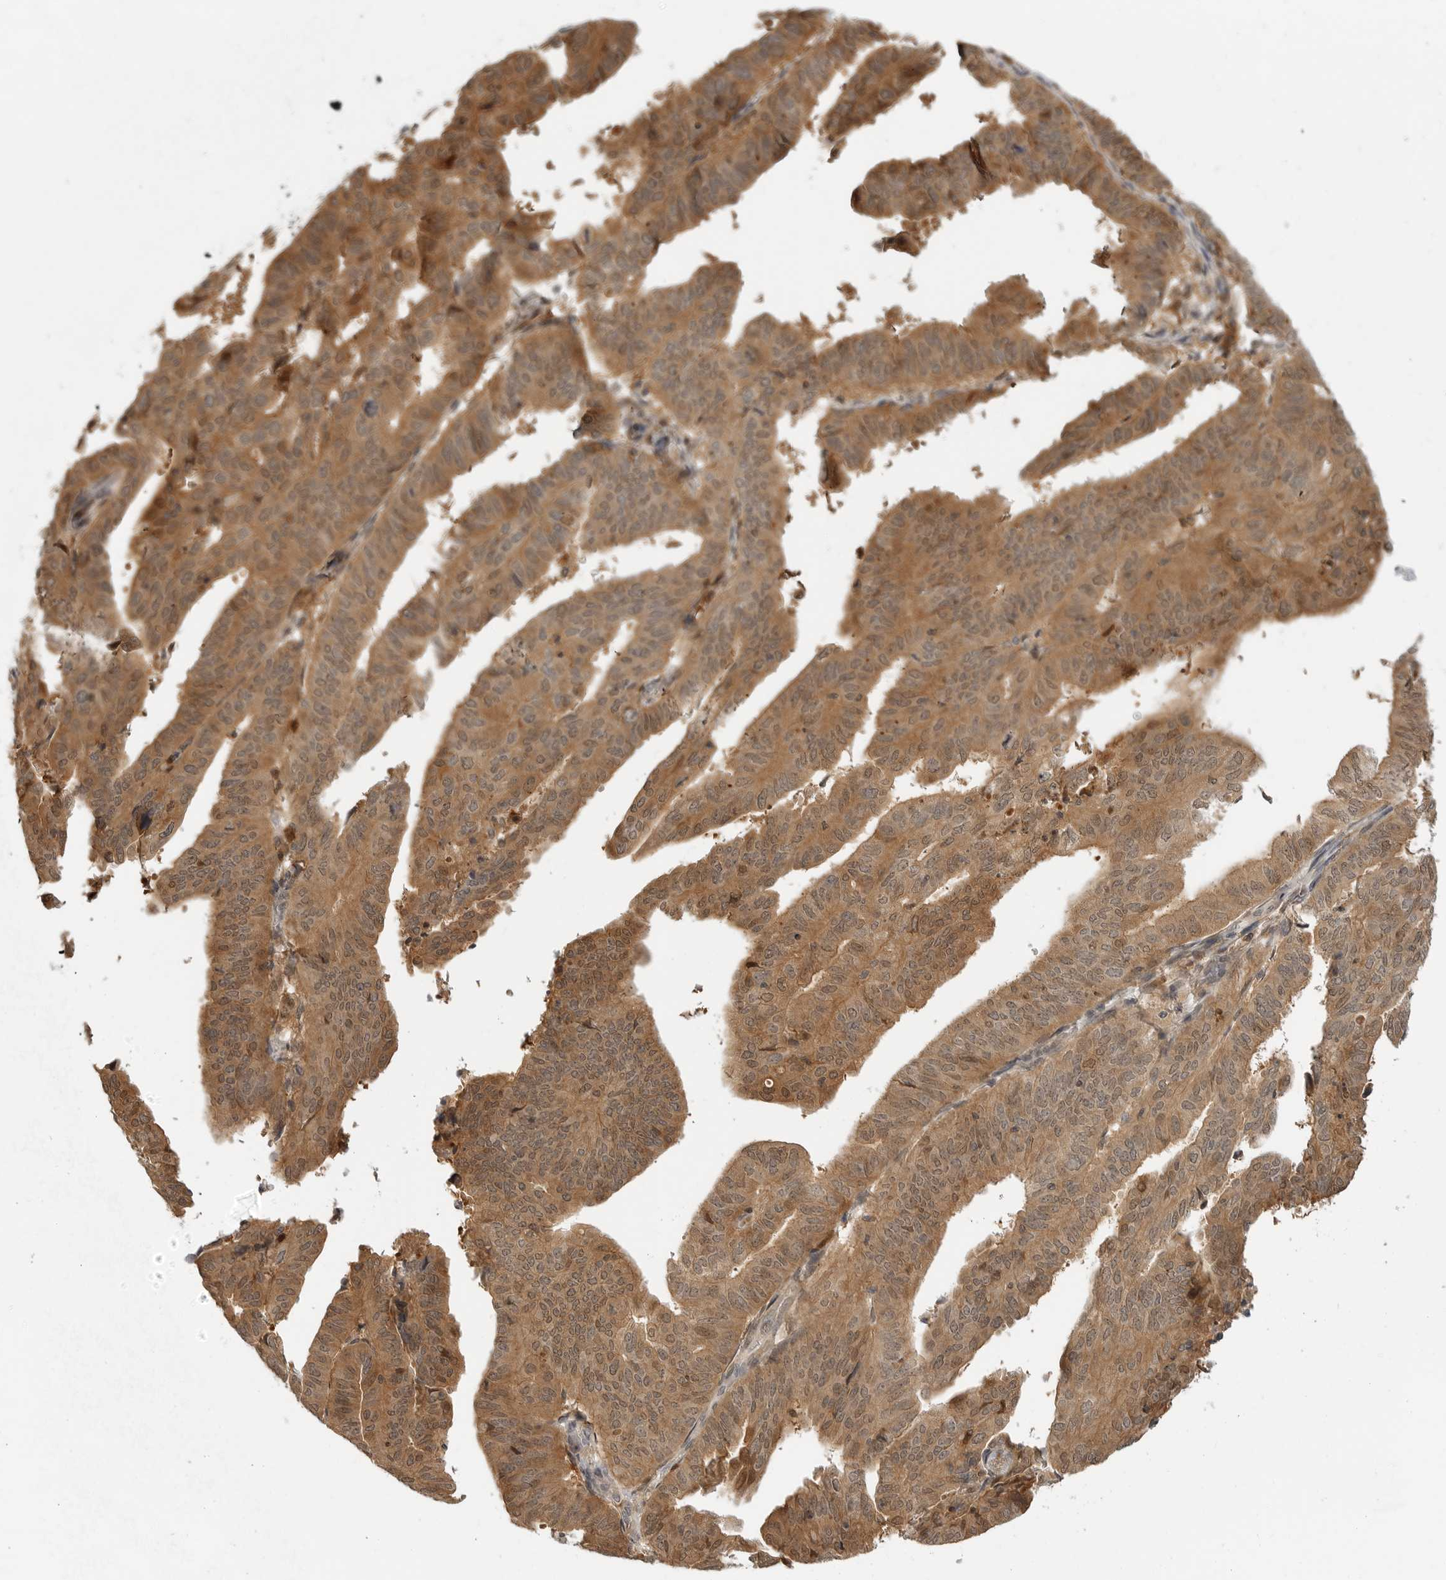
{"staining": {"intensity": "moderate", "quantity": ">75%", "location": "cytoplasmic/membranous"}, "tissue": "endometrial cancer", "cell_type": "Tumor cells", "image_type": "cancer", "snomed": [{"axis": "morphology", "description": "Adenocarcinoma, NOS"}, {"axis": "topography", "description": "Uterus"}], "caption": "Immunohistochemistry (IHC) of human endometrial adenocarcinoma reveals medium levels of moderate cytoplasmic/membranous staining in about >75% of tumor cells.", "gene": "CTIF", "patient": {"sex": "female", "age": 77}}